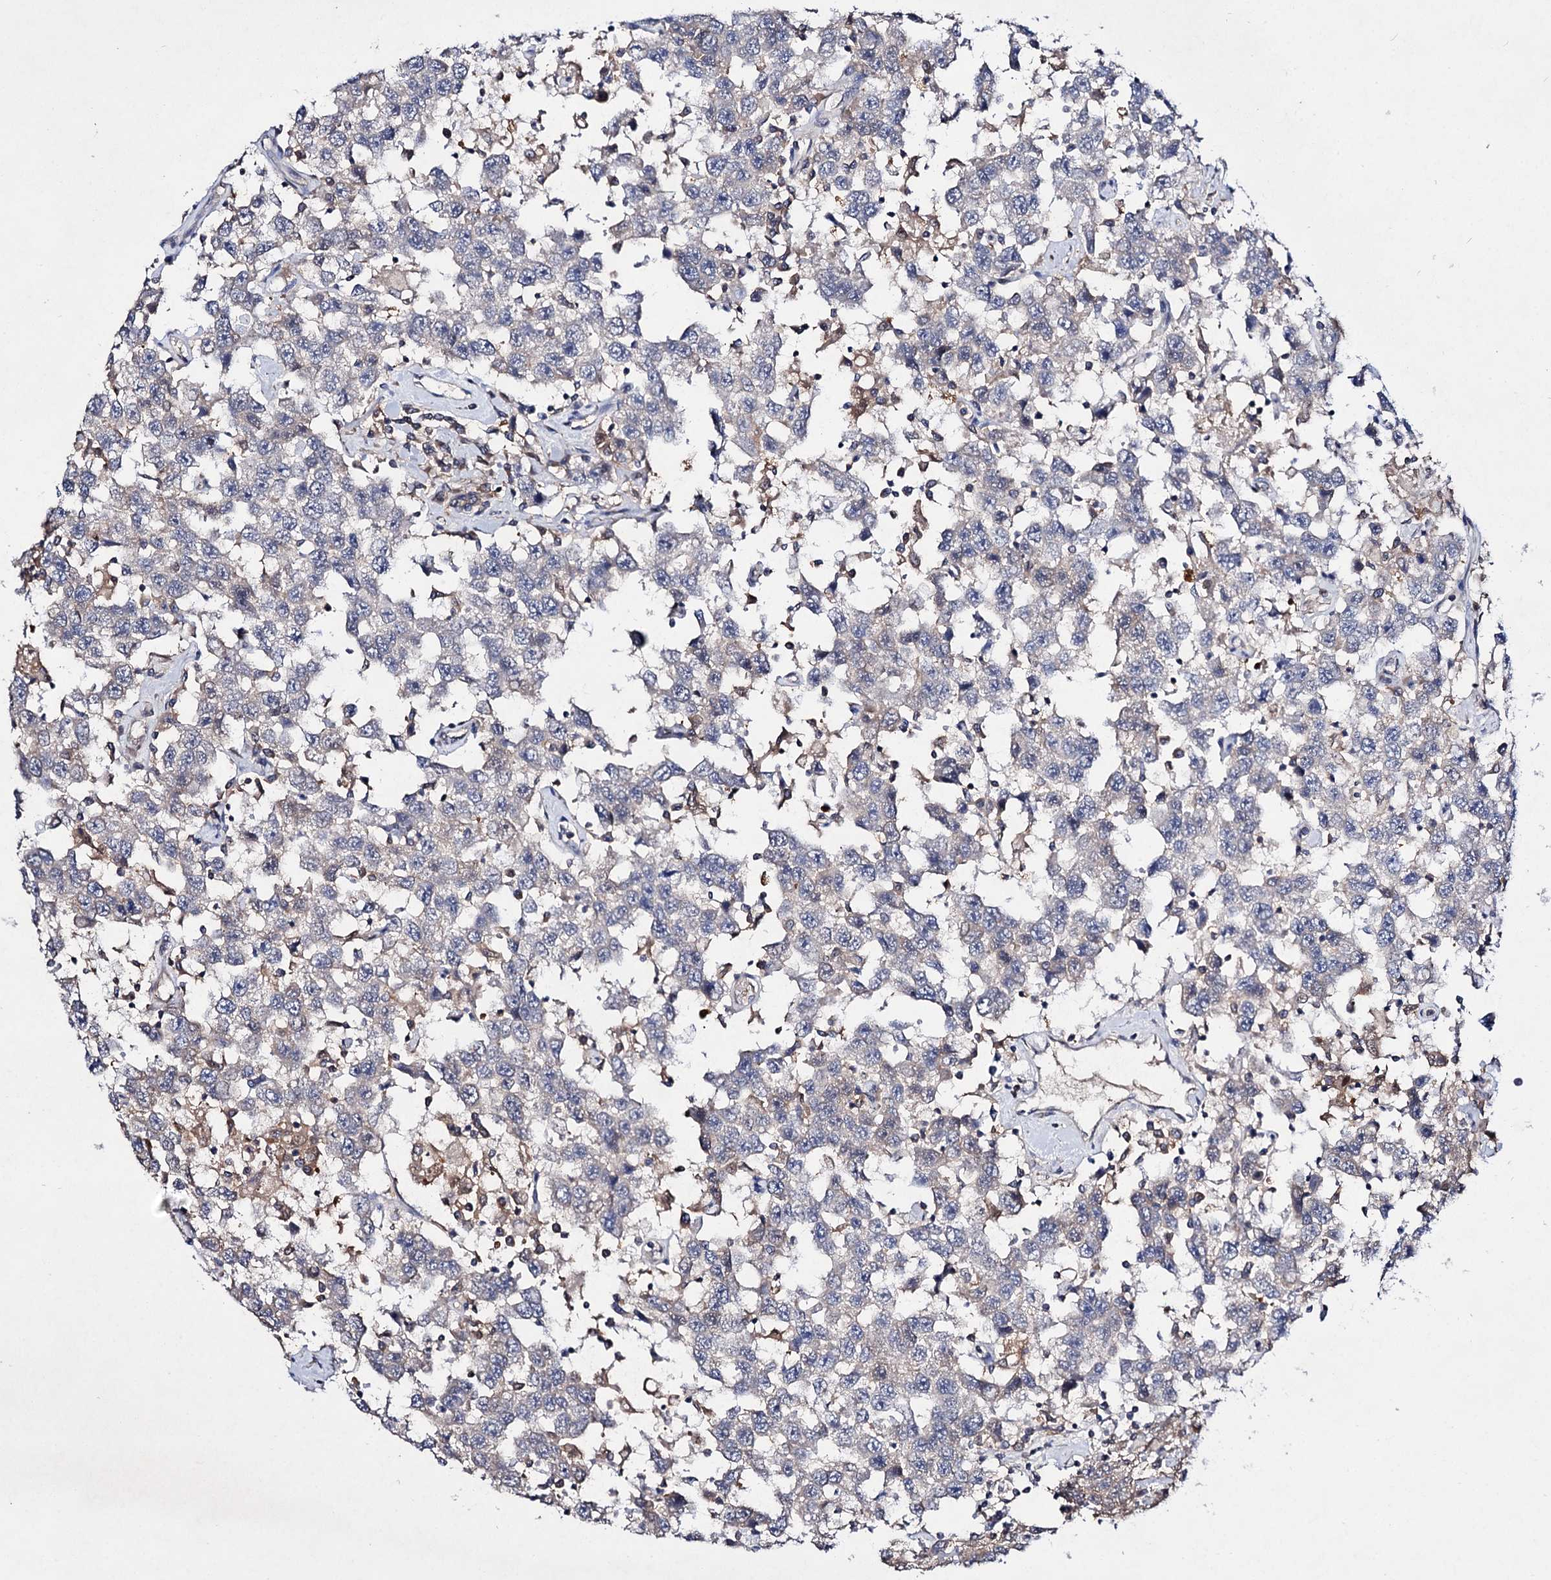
{"staining": {"intensity": "negative", "quantity": "none", "location": "none"}, "tissue": "testis cancer", "cell_type": "Tumor cells", "image_type": "cancer", "snomed": [{"axis": "morphology", "description": "Seminoma, NOS"}, {"axis": "topography", "description": "Testis"}], "caption": "Immunohistochemical staining of testis seminoma demonstrates no significant expression in tumor cells. (DAB immunohistochemistry with hematoxylin counter stain).", "gene": "ACTR6", "patient": {"sex": "male", "age": 41}}